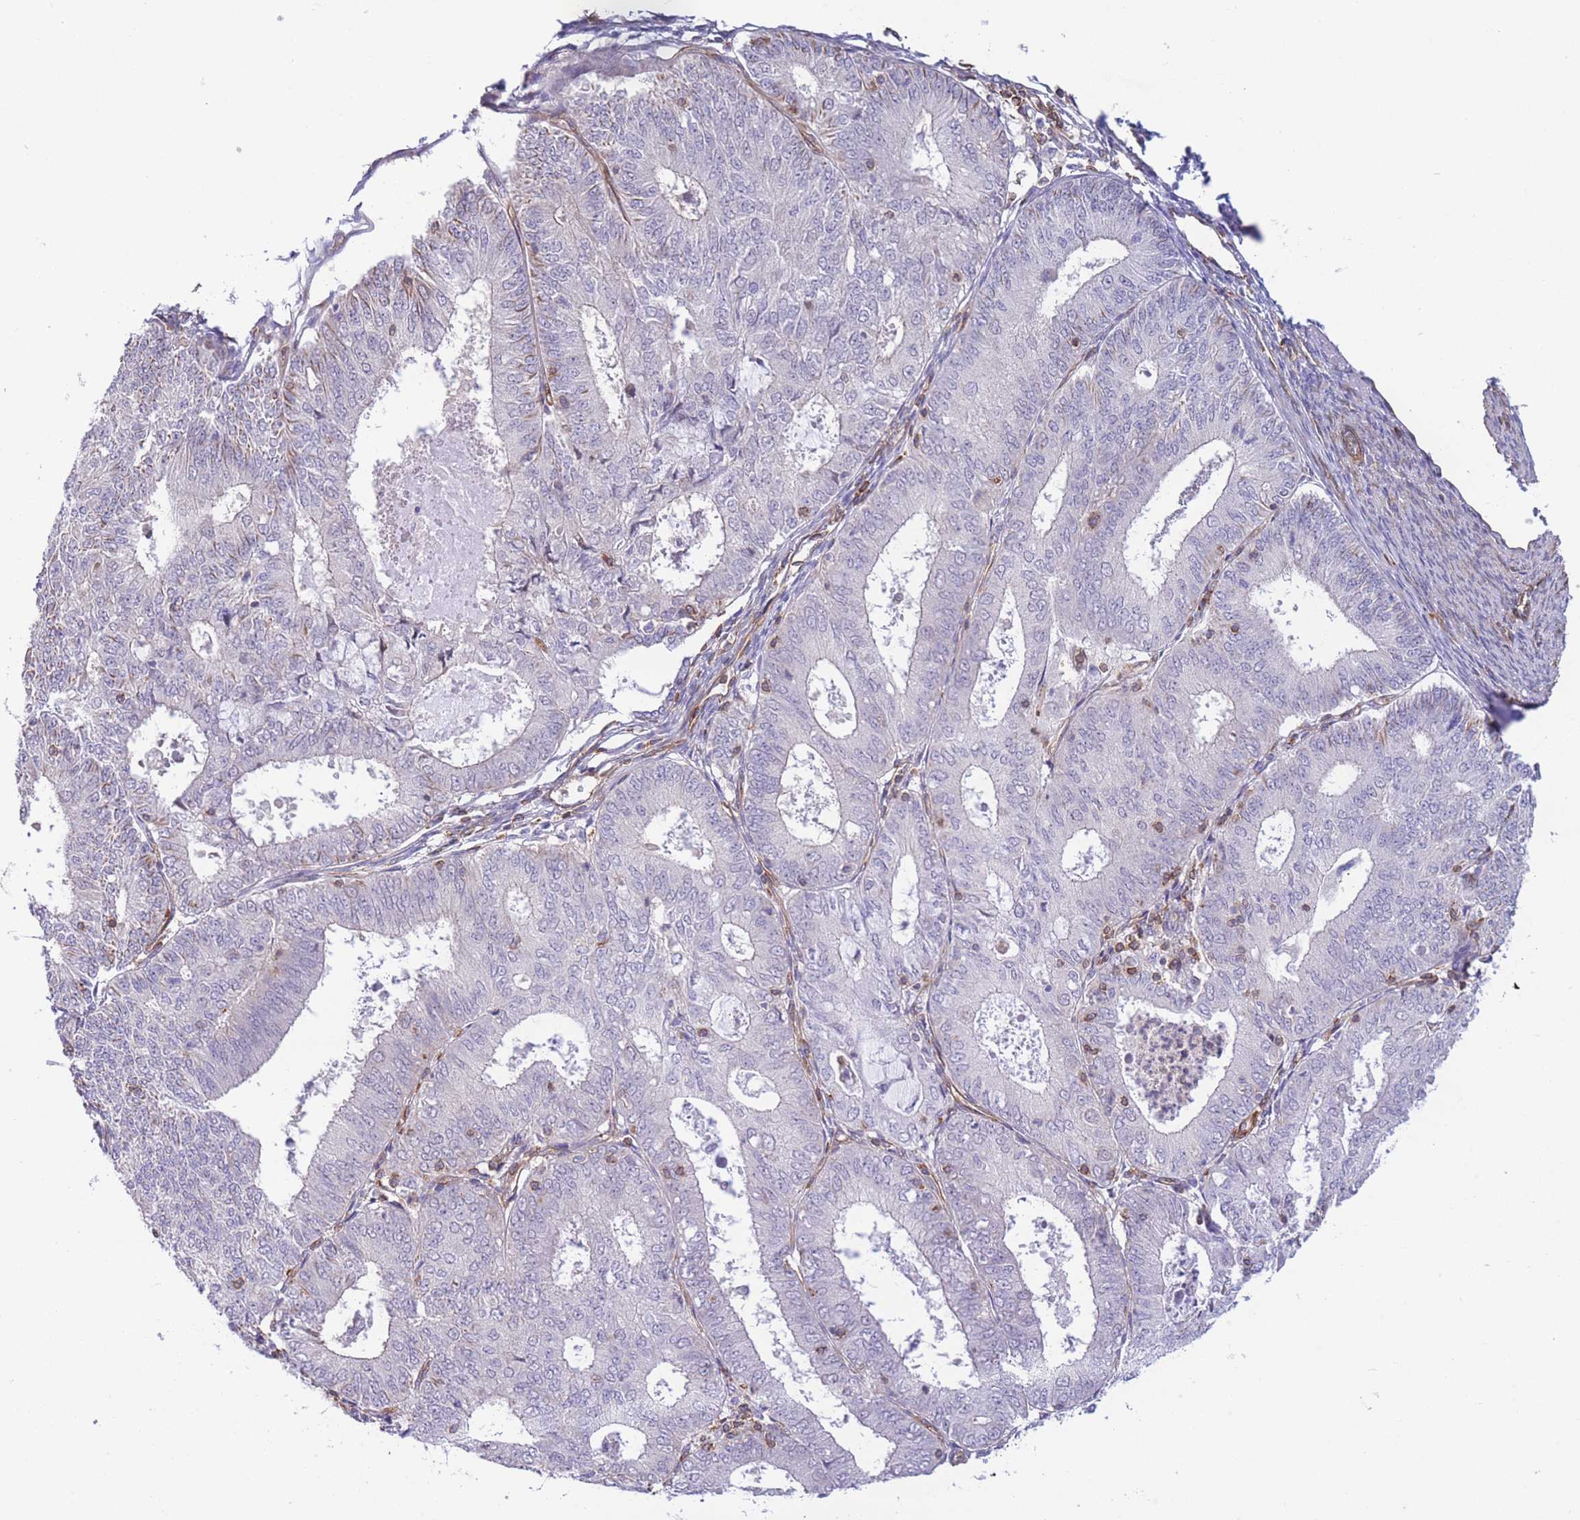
{"staining": {"intensity": "negative", "quantity": "none", "location": "none"}, "tissue": "endometrial cancer", "cell_type": "Tumor cells", "image_type": "cancer", "snomed": [{"axis": "morphology", "description": "Adenocarcinoma, NOS"}, {"axis": "topography", "description": "Endometrium"}], "caption": "Photomicrograph shows no significant protein expression in tumor cells of endometrial cancer (adenocarcinoma). (IHC, brightfield microscopy, high magnification).", "gene": "CDC25B", "patient": {"sex": "female", "age": 57}}